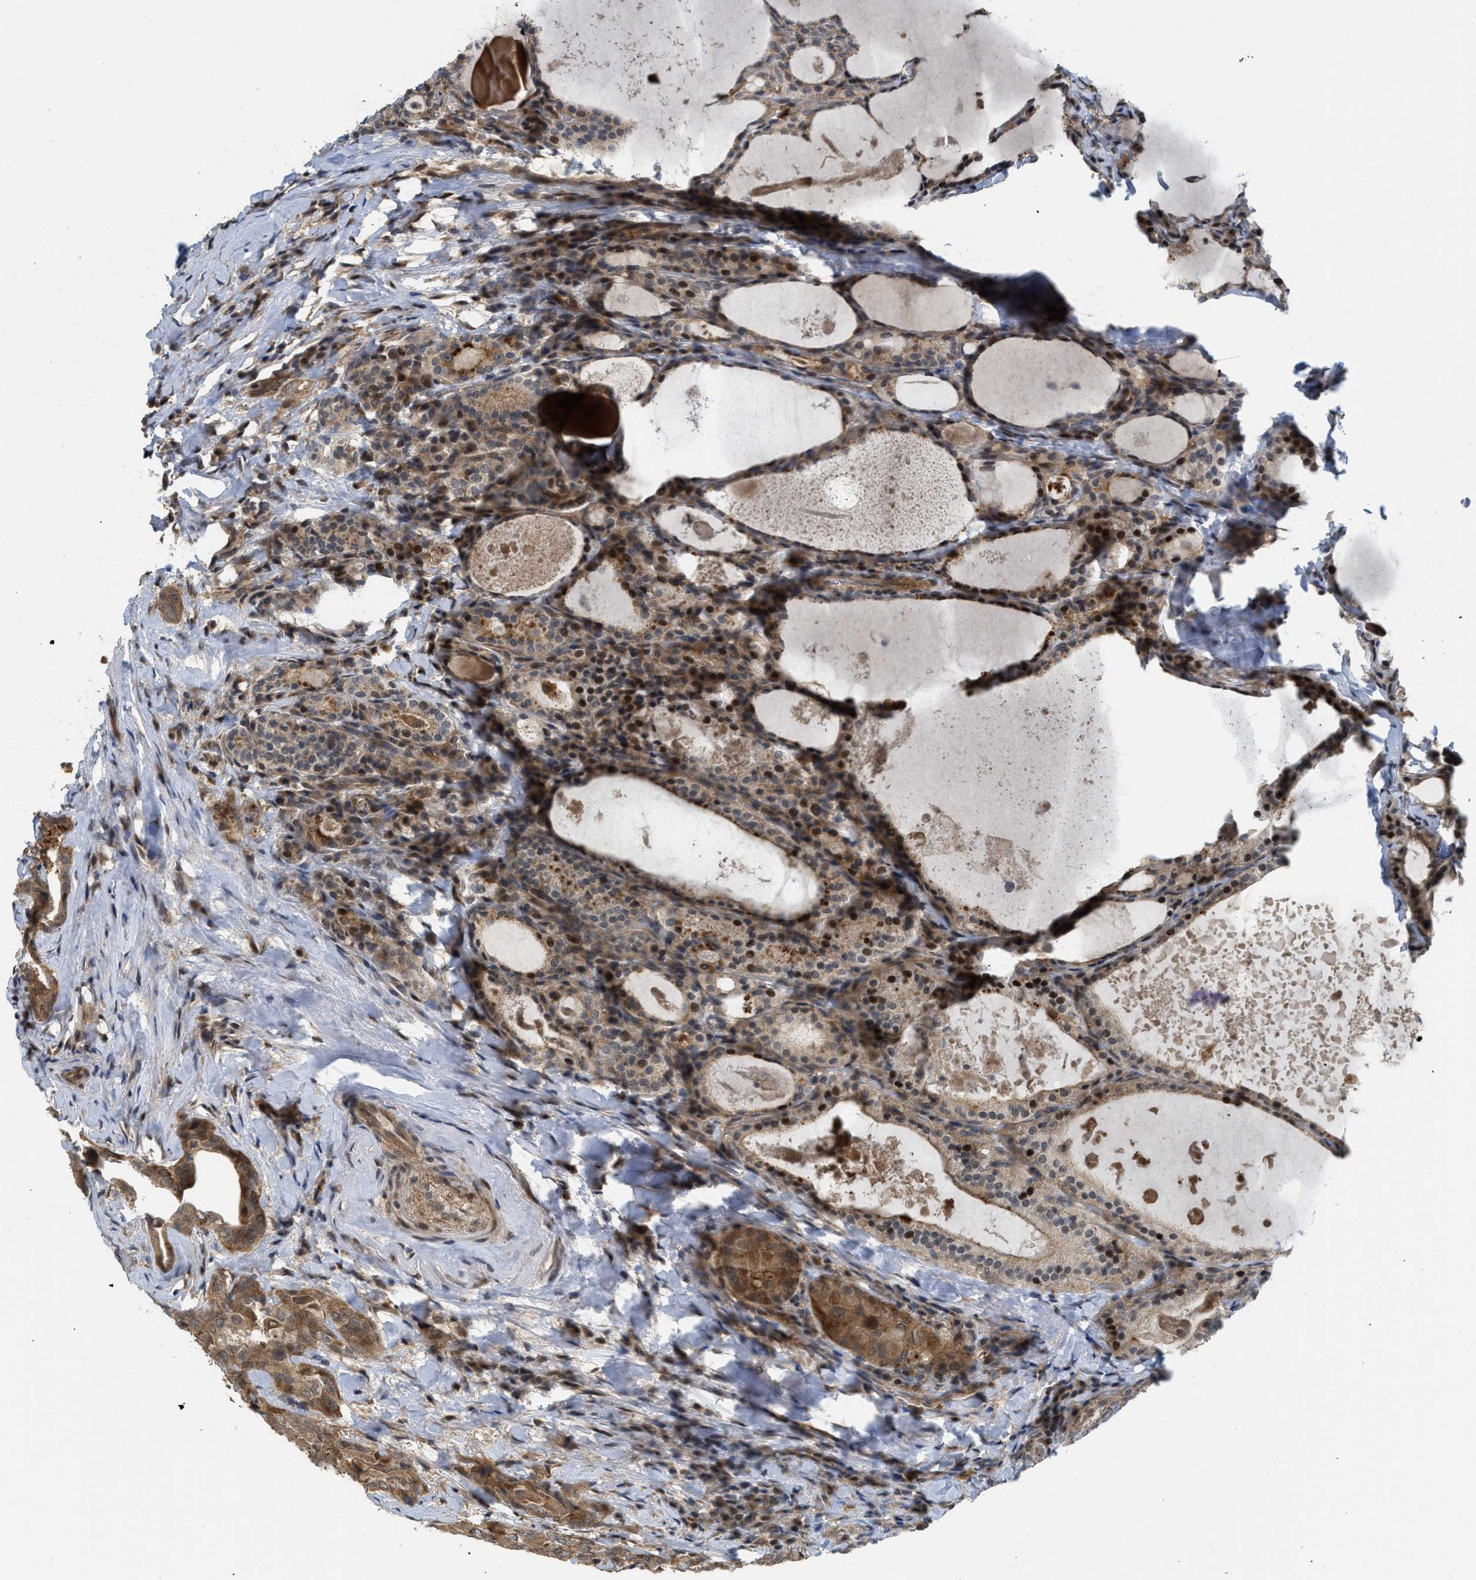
{"staining": {"intensity": "moderate", "quantity": ">75%", "location": "cytoplasmic/membranous,nuclear"}, "tissue": "thyroid cancer", "cell_type": "Tumor cells", "image_type": "cancer", "snomed": [{"axis": "morphology", "description": "Papillary adenocarcinoma, NOS"}, {"axis": "topography", "description": "Thyroid gland"}], "caption": "Thyroid cancer (papillary adenocarcinoma) stained with a protein marker exhibits moderate staining in tumor cells.", "gene": "DNAJC28", "patient": {"sex": "female", "age": 42}}